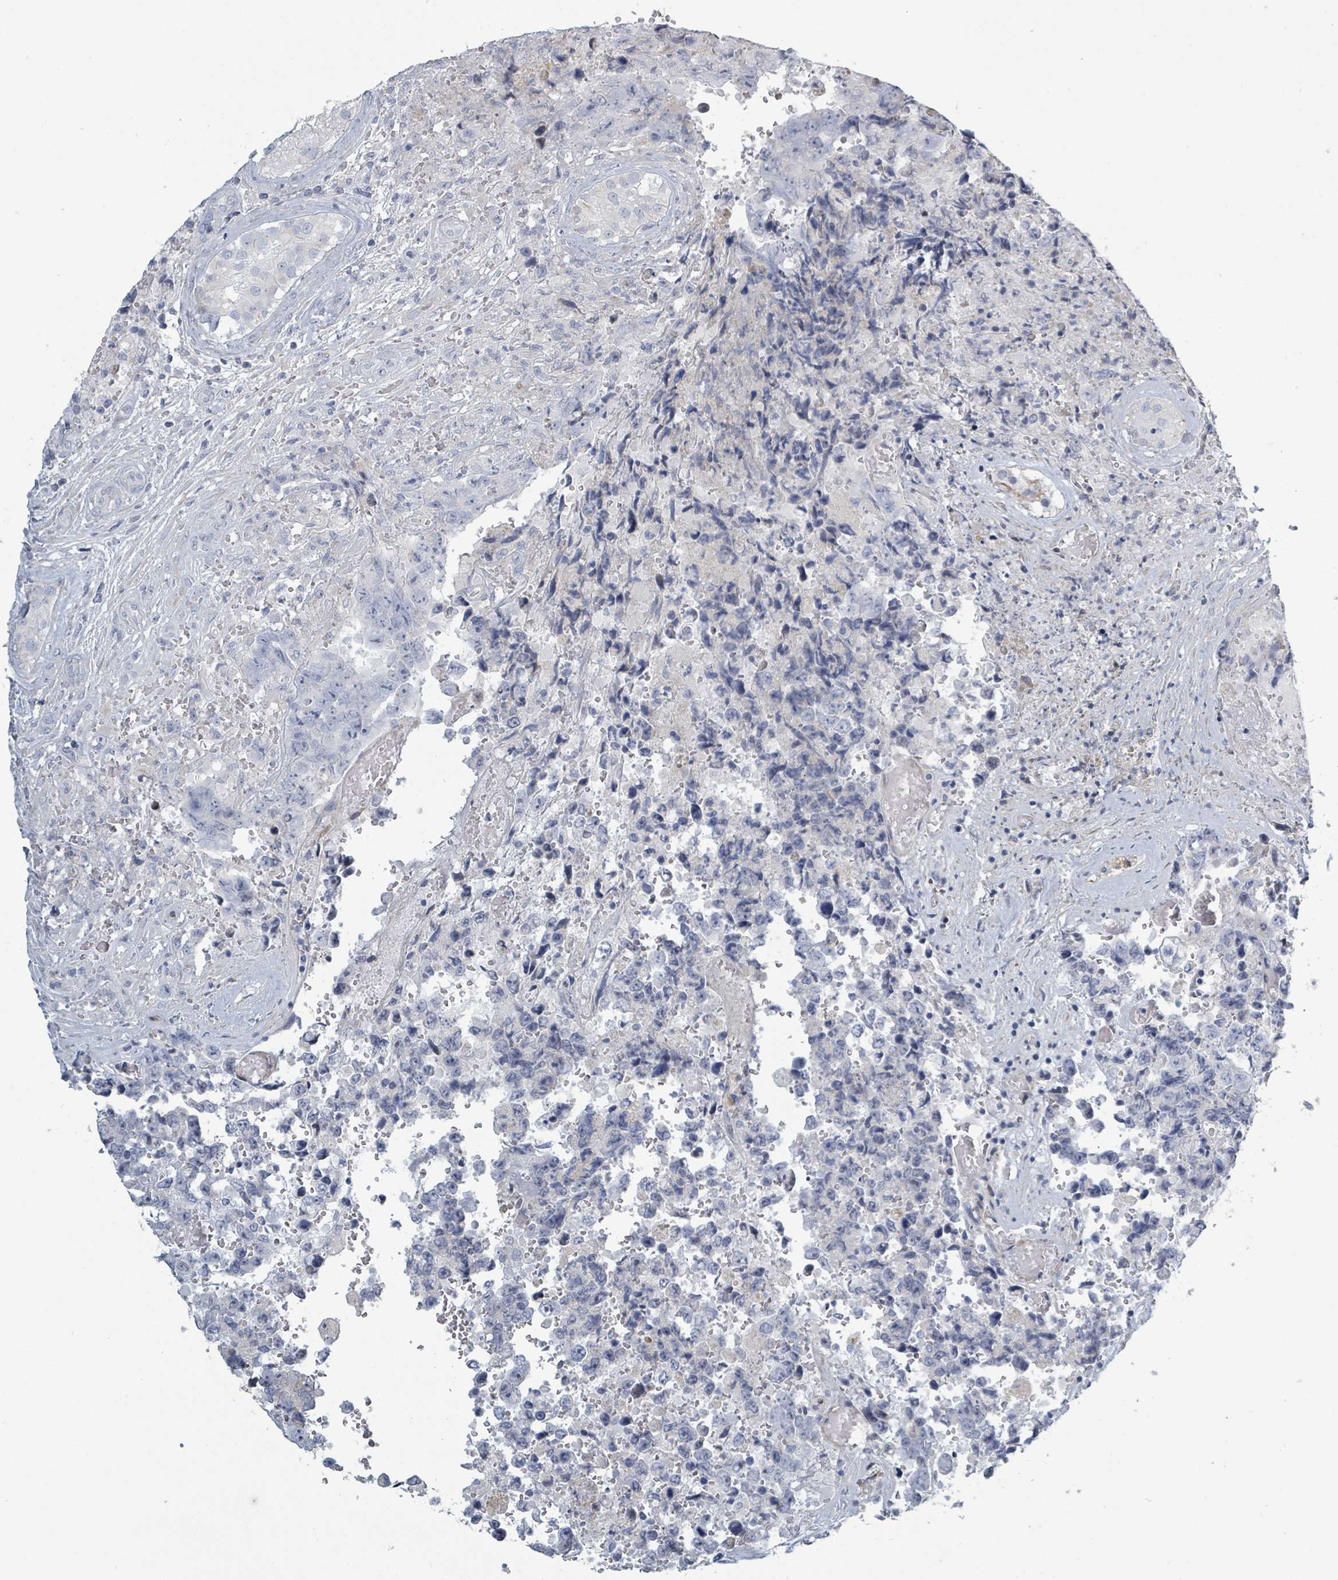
{"staining": {"intensity": "negative", "quantity": "none", "location": "none"}, "tissue": "testis cancer", "cell_type": "Tumor cells", "image_type": "cancer", "snomed": [{"axis": "morphology", "description": "Normal tissue, NOS"}, {"axis": "morphology", "description": "Carcinoma, Embryonal, NOS"}, {"axis": "topography", "description": "Testis"}, {"axis": "topography", "description": "Epididymis"}], "caption": "Histopathology image shows no significant protein staining in tumor cells of testis embryonal carcinoma. (Stains: DAB immunohistochemistry (IHC) with hematoxylin counter stain, Microscopy: brightfield microscopy at high magnification).", "gene": "RAB33B", "patient": {"sex": "male", "age": 25}}